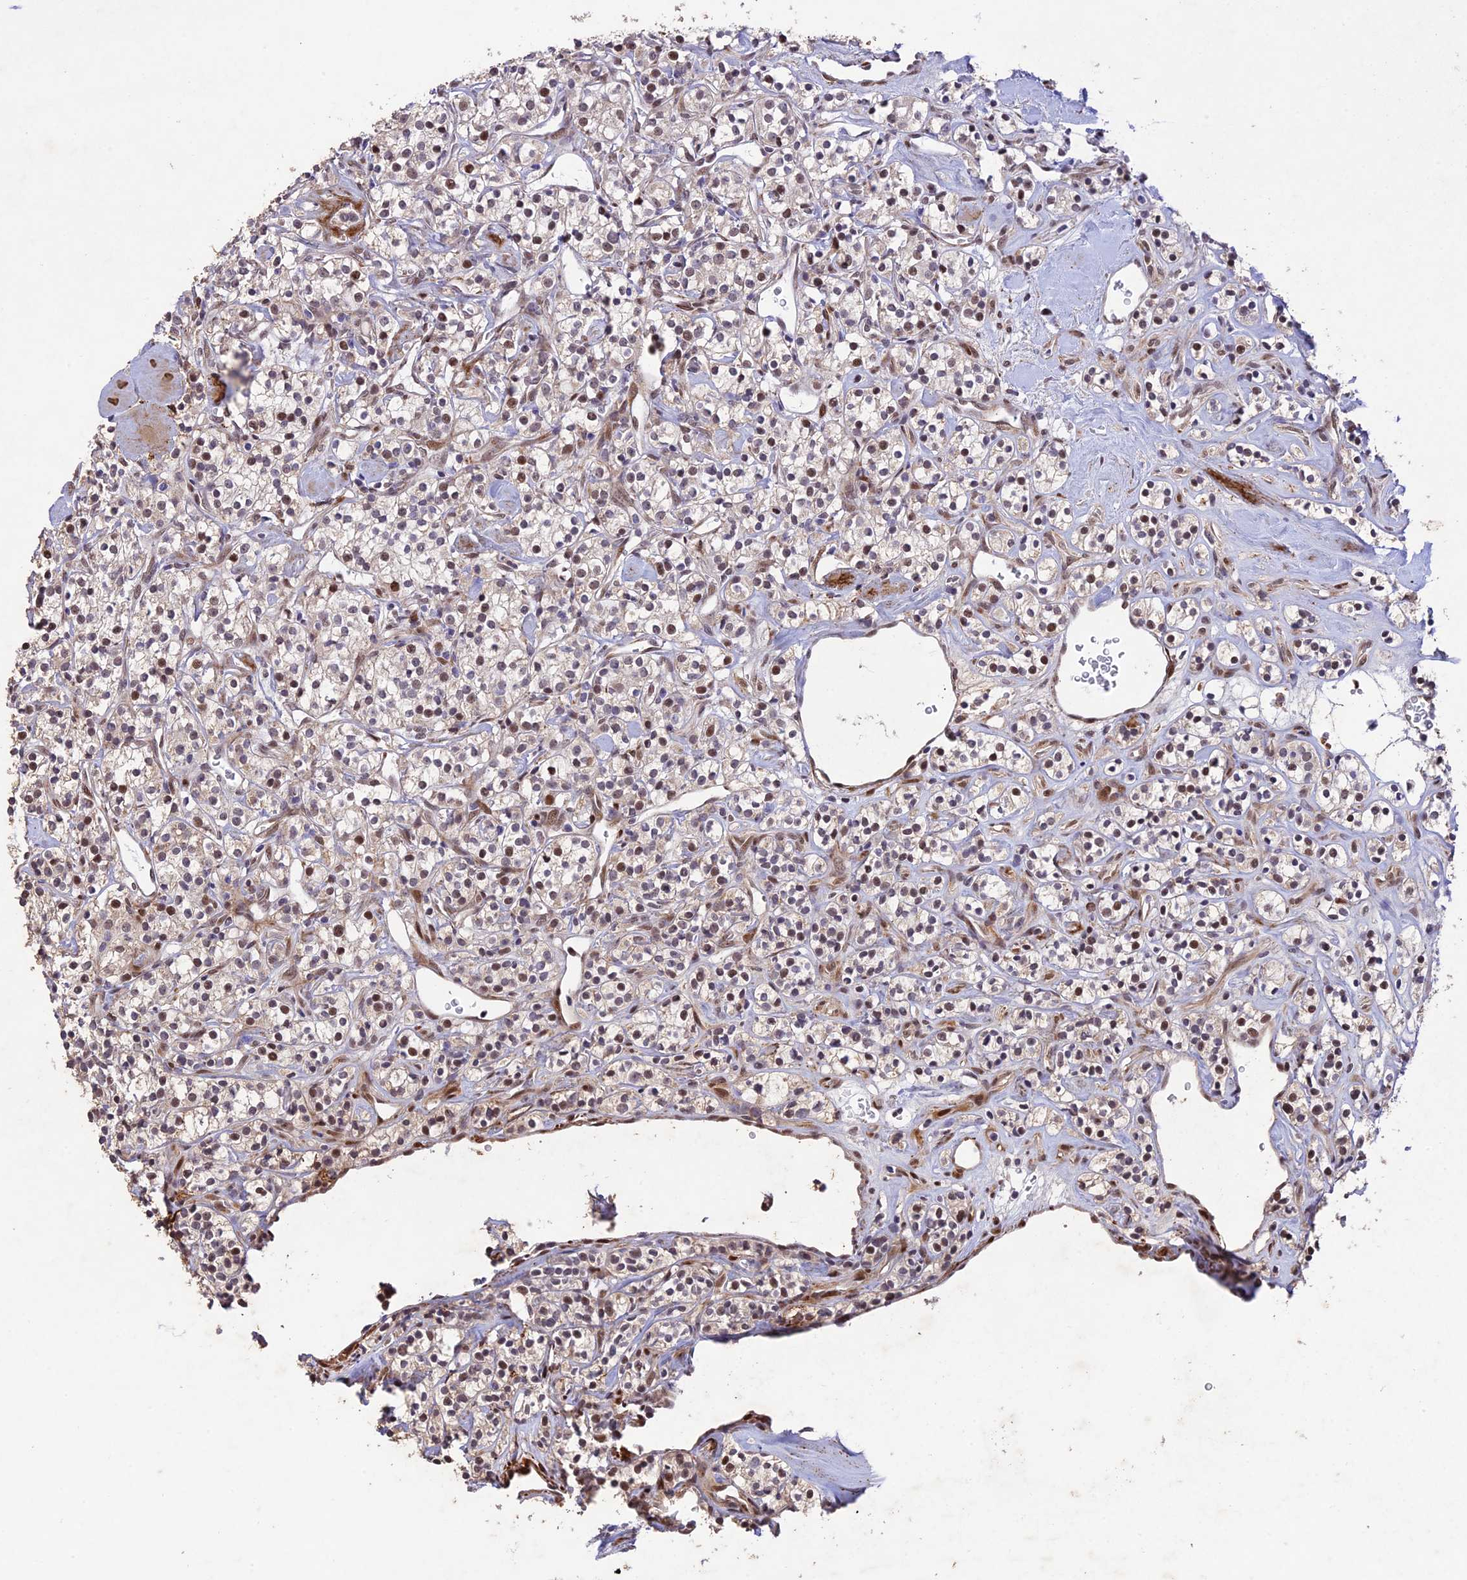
{"staining": {"intensity": "weak", "quantity": "25%-75%", "location": "nuclear"}, "tissue": "renal cancer", "cell_type": "Tumor cells", "image_type": "cancer", "snomed": [{"axis": "morphology", "description": "Adenocarcinoma, NOS"}, {"axis": "topography", "description": "Kidney"}], "caption": "High-power microscopy captured an IHC image of renal cancer, revealing weak nuclear positivity in about 25%-75% of tumor cells.", "gene": "WDR55", "patient": {"sex": "male", "age": 77}}